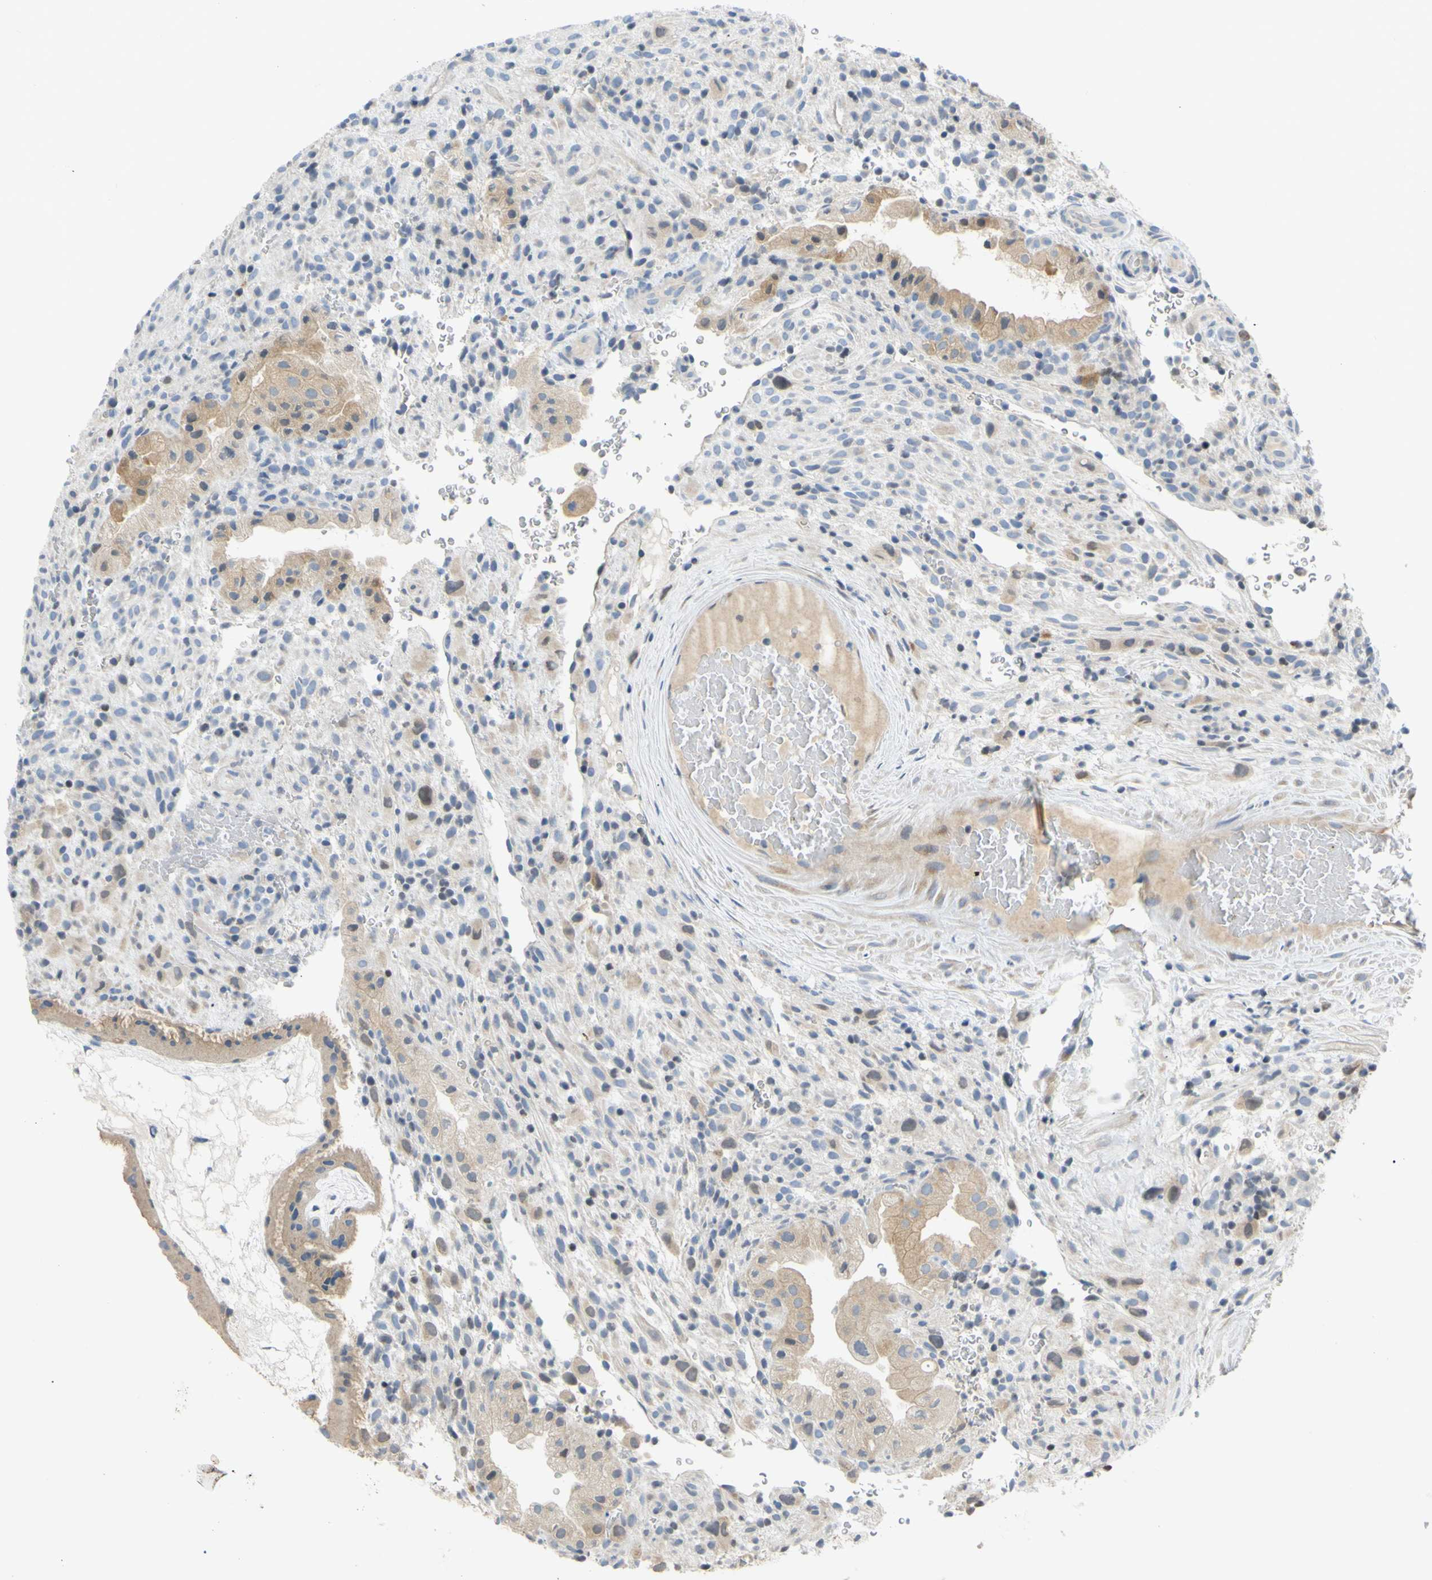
{"staining": {"intensity": "weak", "quantity": ">75%", "location": "cytoplasmic/membranous"}, "tissue": "placenta", "cell_type": "Trophoblastic cells", "image_type": "normal", "snomed": [{"axis": "morphology", "description": "Normal tissue, NOS"}, {"axis": "topography", "description": "Placenta"}], "caption": "The histopathology image reveals a brown stain indicating the presence of a protein in the cytoplasmic/membranous of trophoblastic cells in placenta. The protein is shown in brown color, while the nuclei are stained blue.", "gene": "CCNB2", "patient": {"sex": "female", "age": 19}}